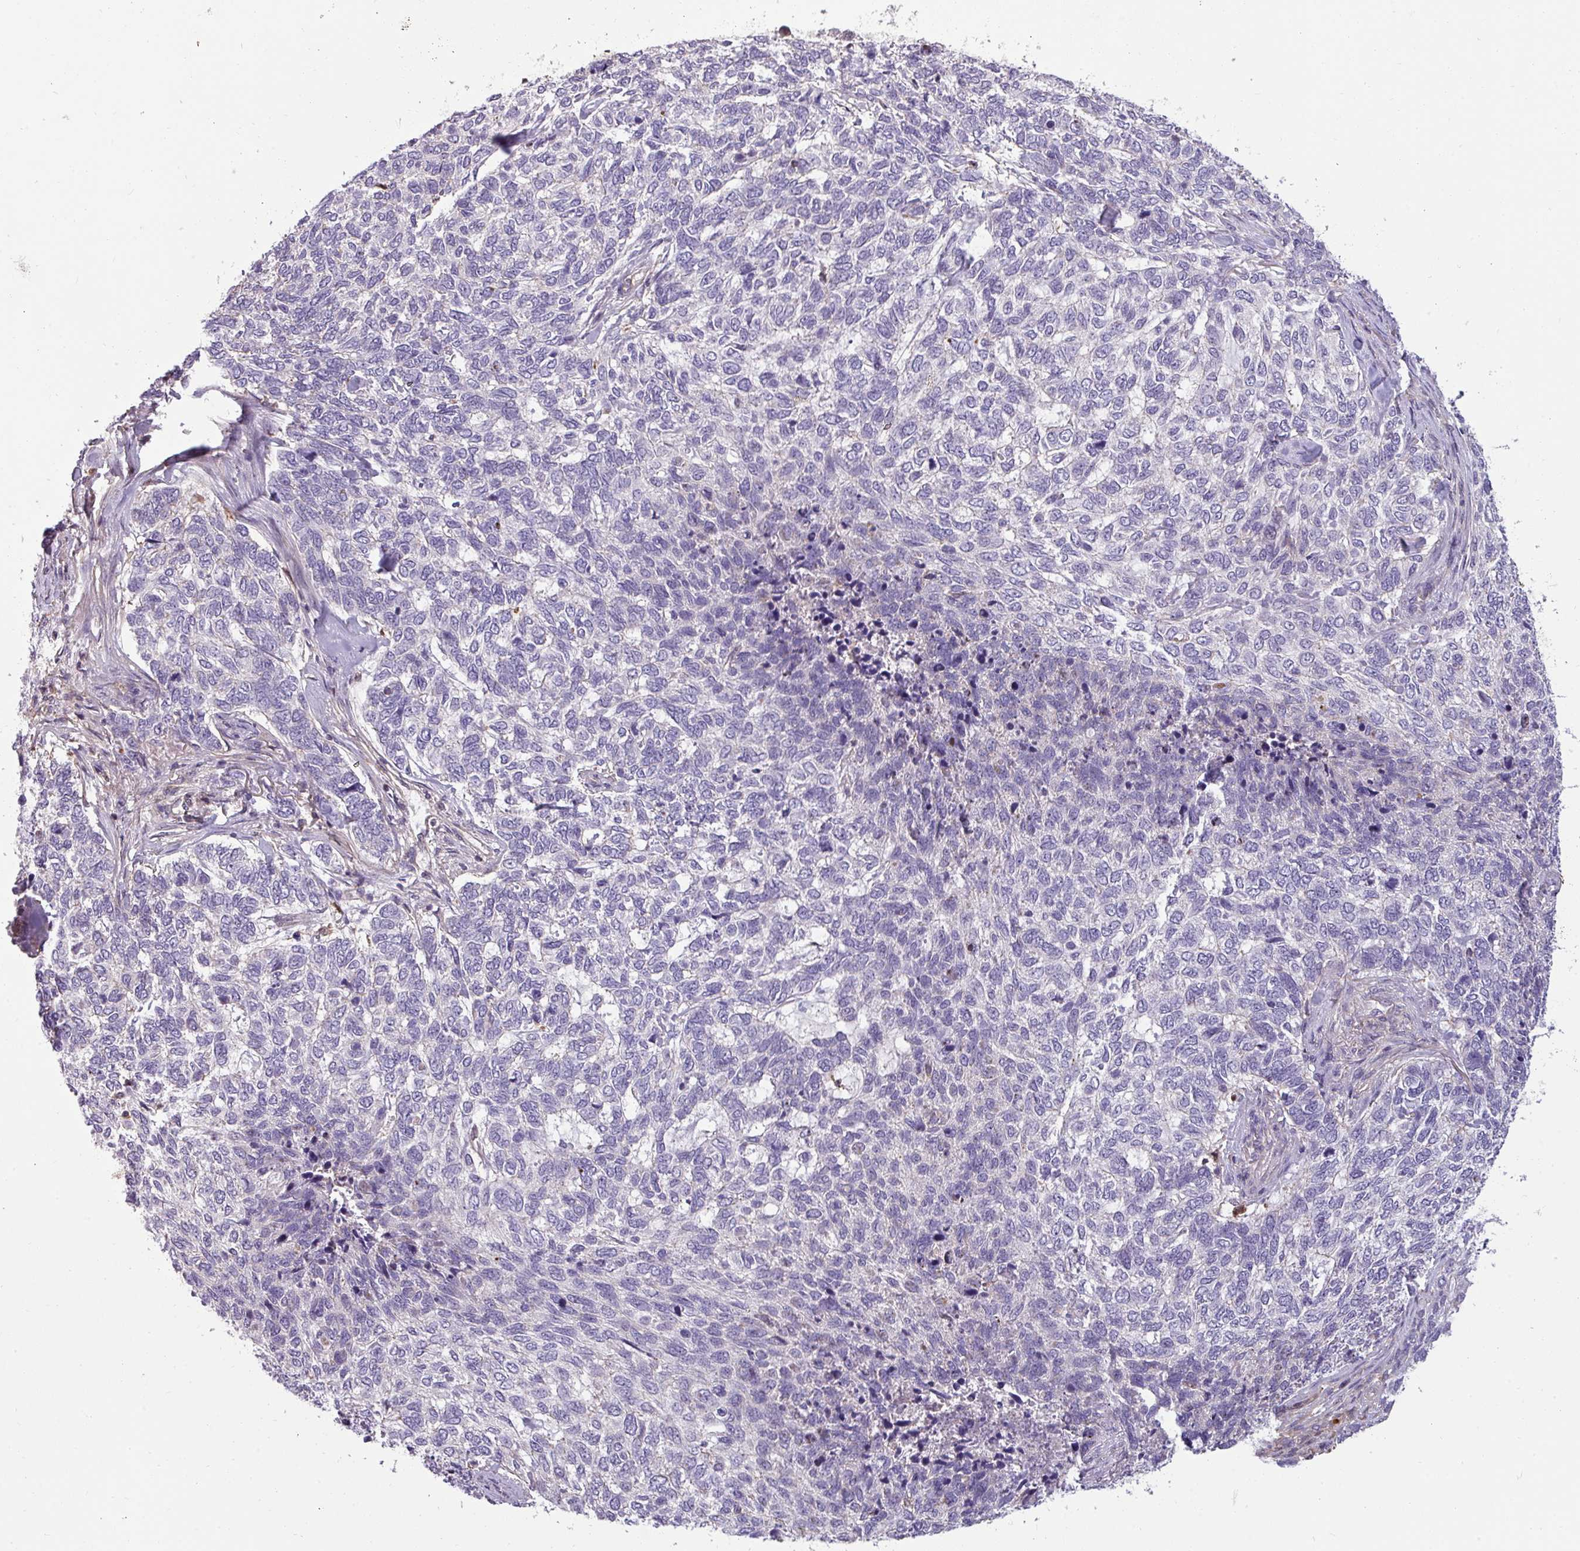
{"staining": {"intensity": "negative", "quantity": "none", "location": "none"}, "tissue": "skin cancer", "cell_type": "Tumor cells", "image_type": "cancer", "snomed": [{"axis": "morphology", "description": "Basal cell carcinoma"}, {"axis": "topography", "description": "Skin"}], "caption": "High magnification brightfield microscopy of skin cancer stained with DAB (3,3'-diaminobenzidine) (brown) and counterstained with hematoxylin (blue): tumor cells show no significant expression.", "gene": "ZNF835", "patient": {"sex": "female", "age": 65}}